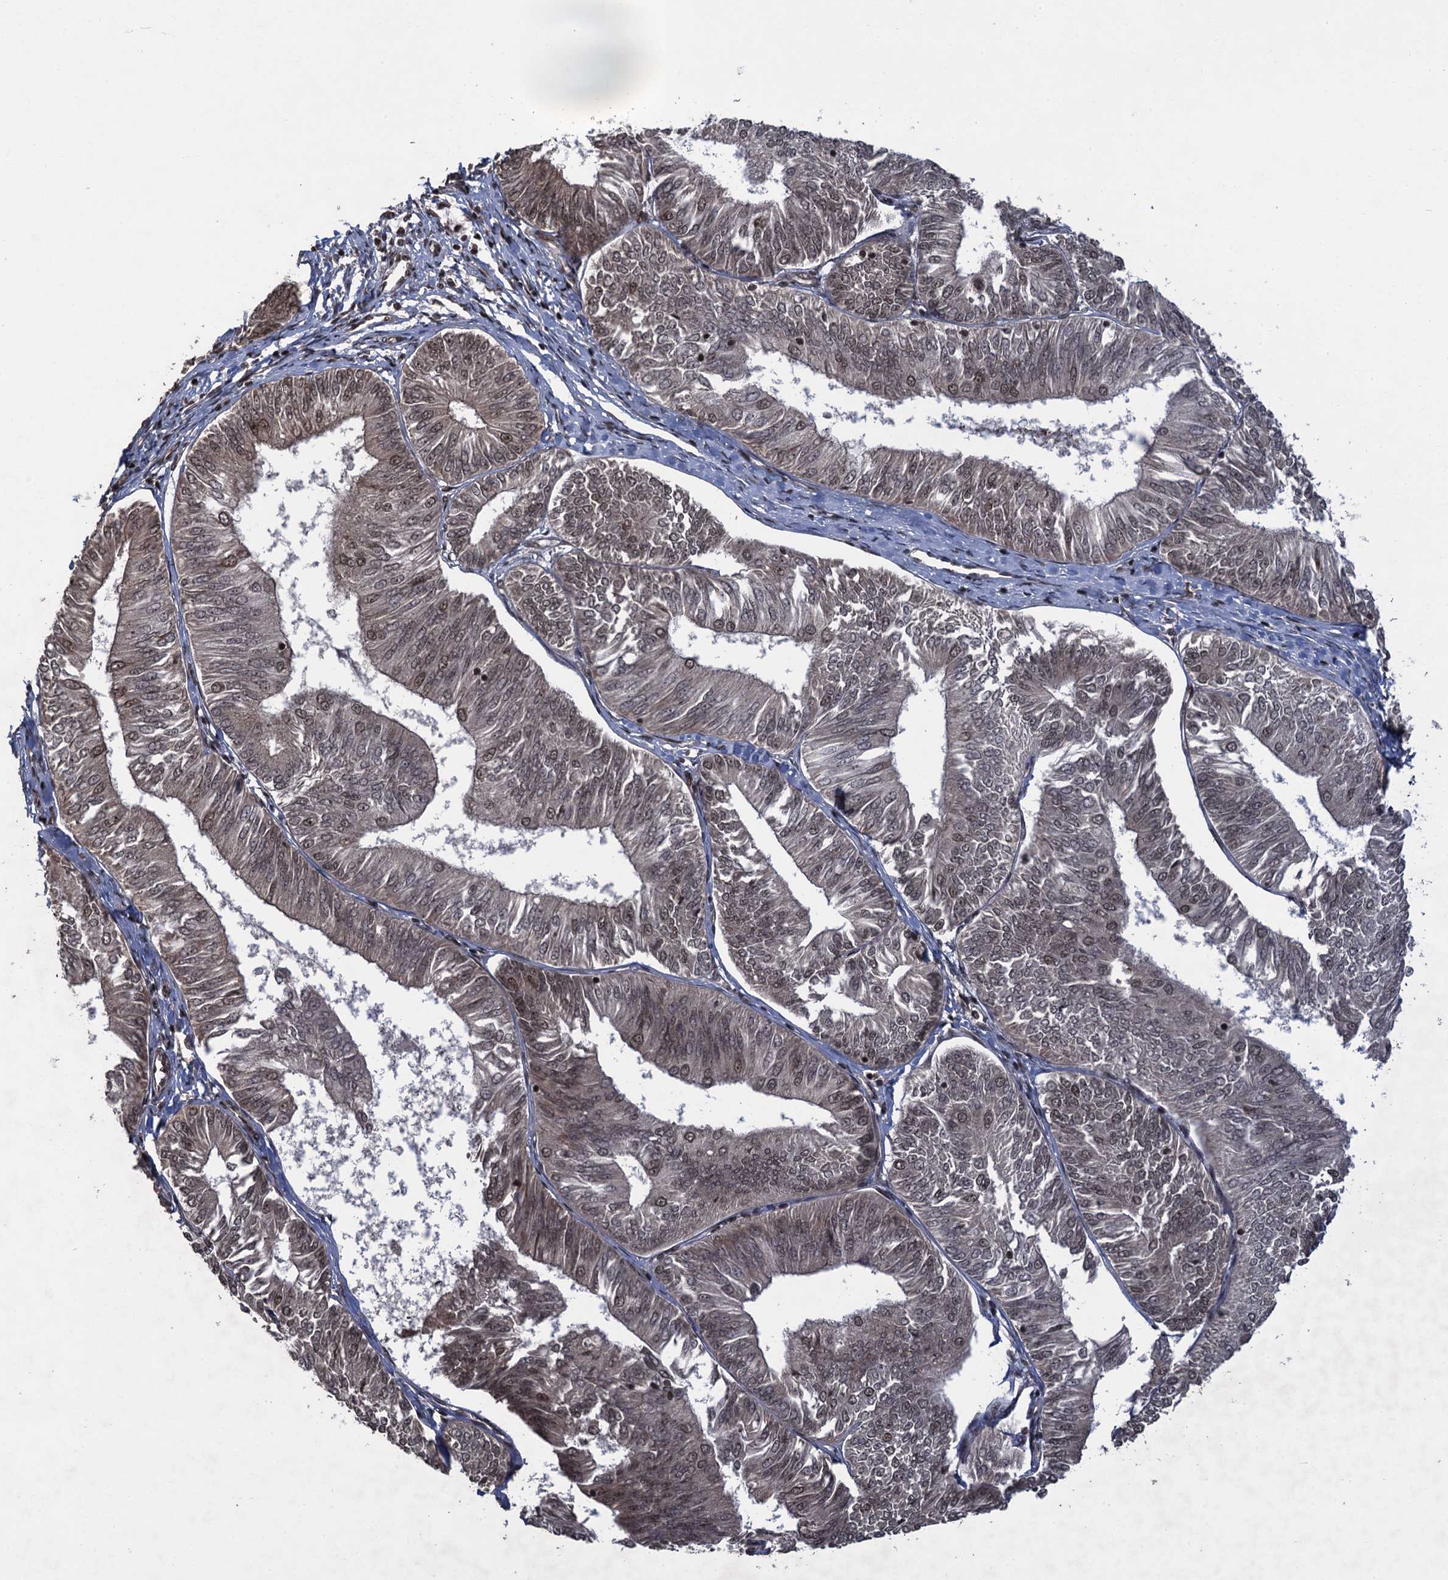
{"staining": {"intensity": "weak", "quantity": ">75%", "location": "nuclear"}, "tissue": "endometrial cancer", "cell_type": "Tumor cells", "image_type": "cancer", "snomed": [{"axis": "morphology", "description": "Adenocarcinoma, NOS"}, {"axis": "topography", "description": "Endometrium"}], "caption": "Weak nuclear protein positivity is identified in about >75% of tumor cells in endometrial adenocarcinoma.", "gene": "ZNF169", "patient": {"sex": "female", "age": 58}}